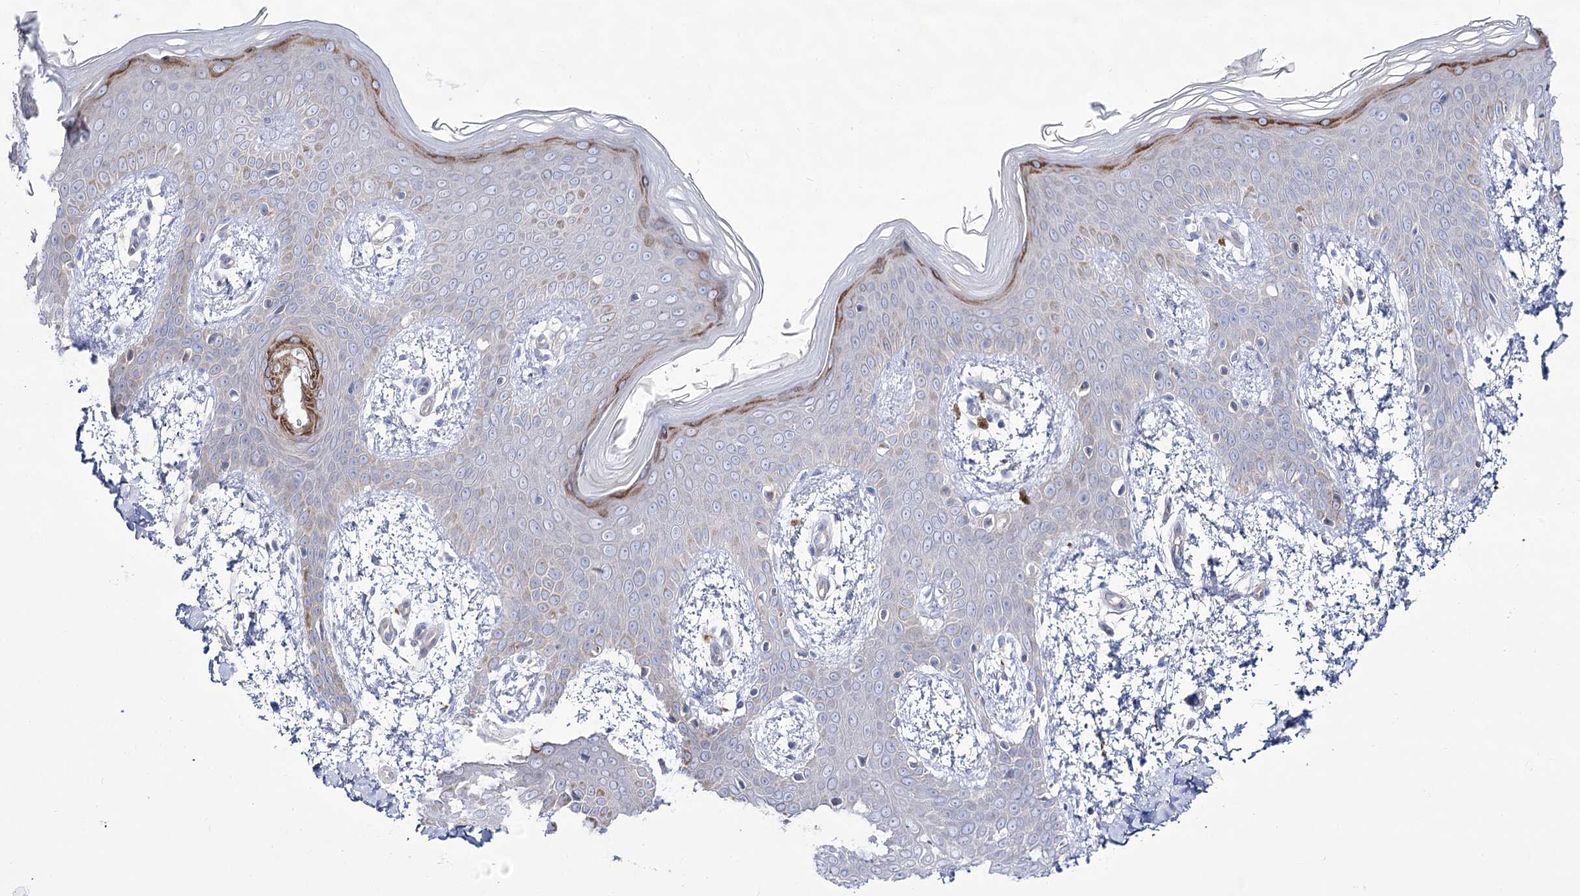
{"staining": {"intensity": "negative", "quantity": "none", "location": "none"}, "tissue": "skin", "cell_type": "Fibroblasts", "image_type": "normal", "snomed": [{"axis": "morphology", "description": "Normal tissue, NOS"}, {"axis": "topography", "description": "Skin"}], "caption": "Image shows no protein staining in fibroblasts of unremarkable skin.", "gene": "SUOX", "patient": {"sex": "male", "age": 36}}